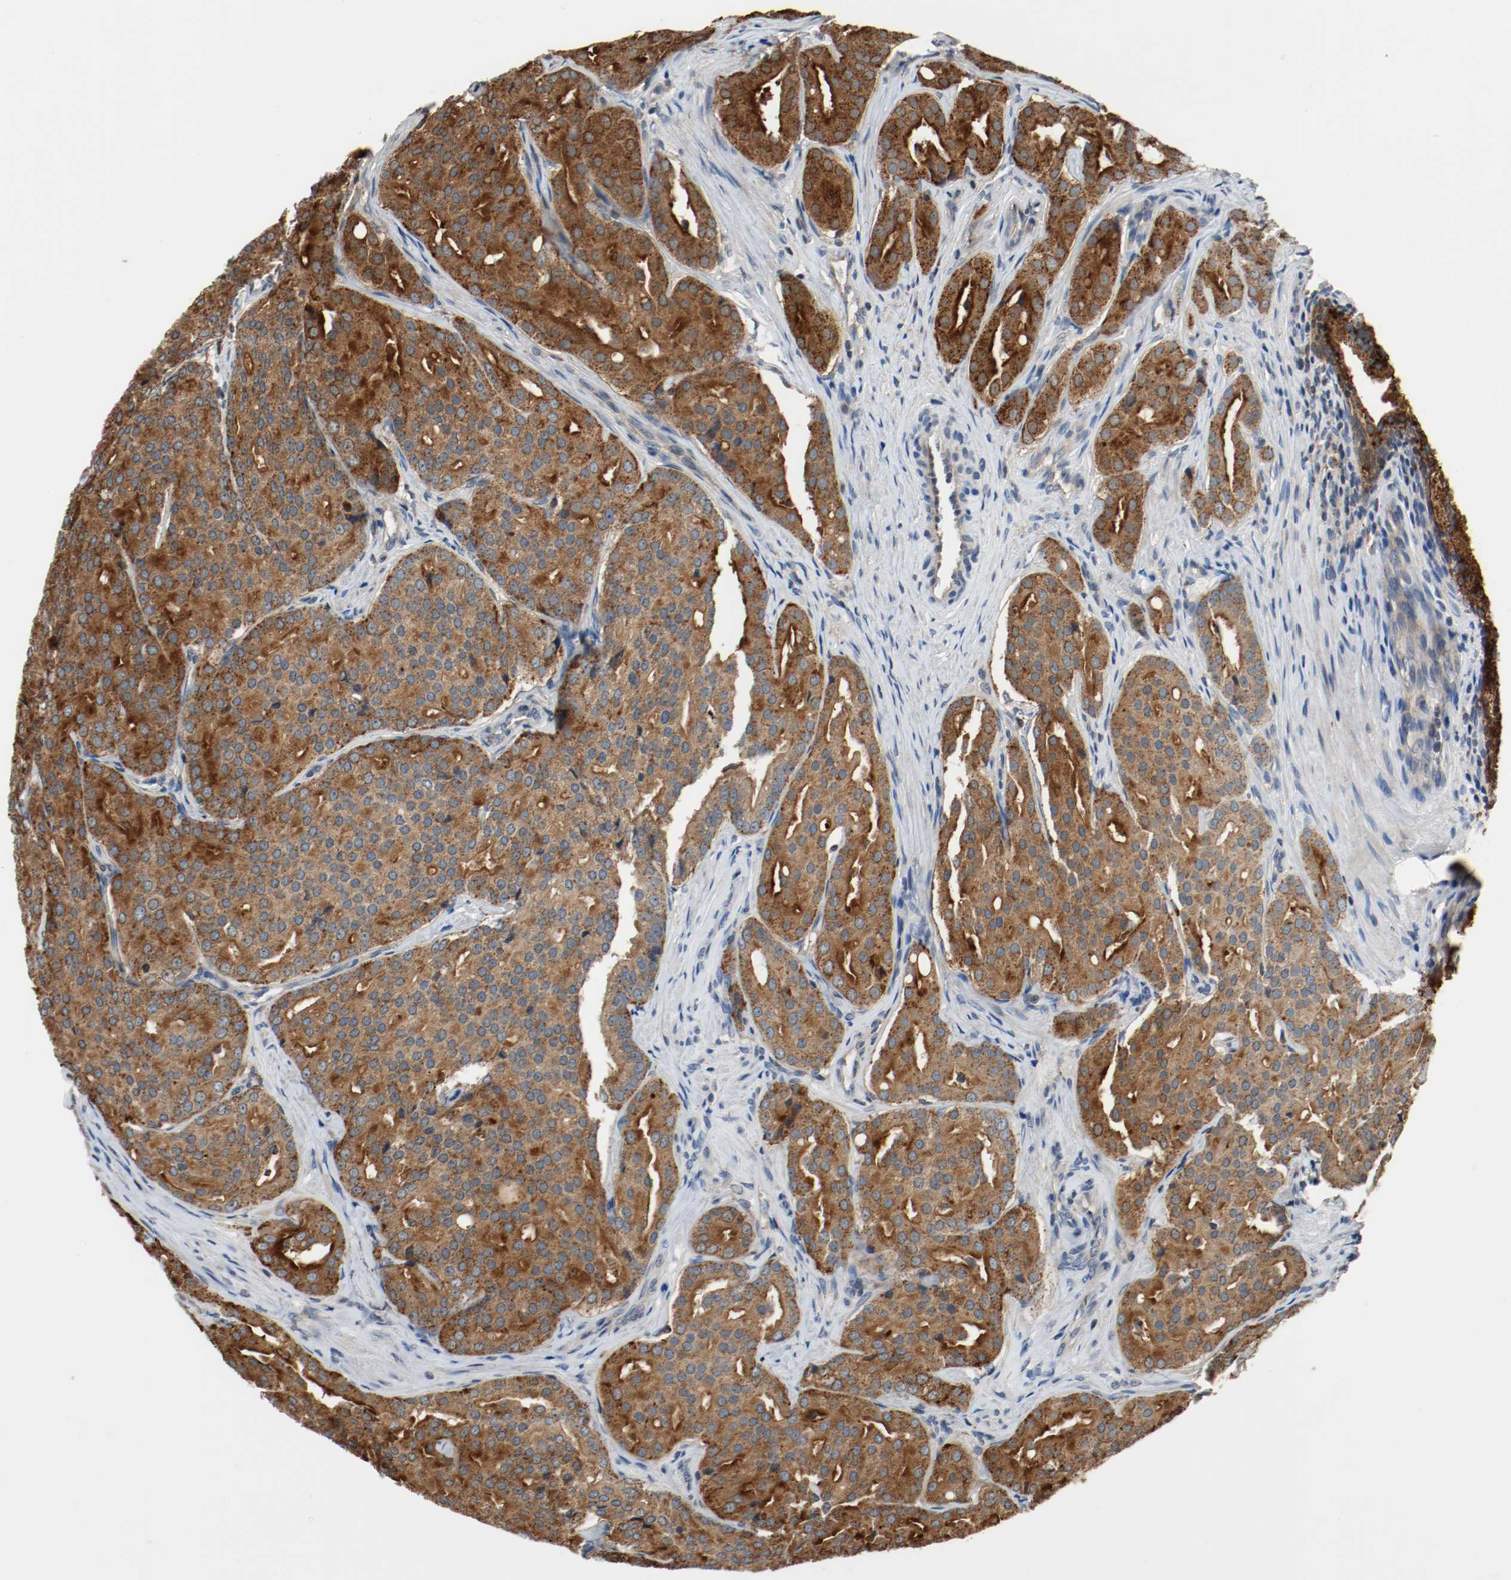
{"staining": {"intensity": "strong", "quantity": ">75%", "location": "cytoplasmic/membranous"}, "tissue": "prostate cancer", "cell_type": "Tumor cells", "image_type": "cancer", "snomed": [{"axis": "morphology", "description": "Adenocarcinoma, High grade"}, {"axis": "topography", "description": "Prostate"}], "caption": "Protein expression analysis of prostate cancer demonstrates strong cytoplasmic/membranous positivity in approximately >75% of tumor cells. (IHC, brightfield microscopy, high magnification).", "gene": "LAMP2", "patient": {"sex": "male", "age": 64}}